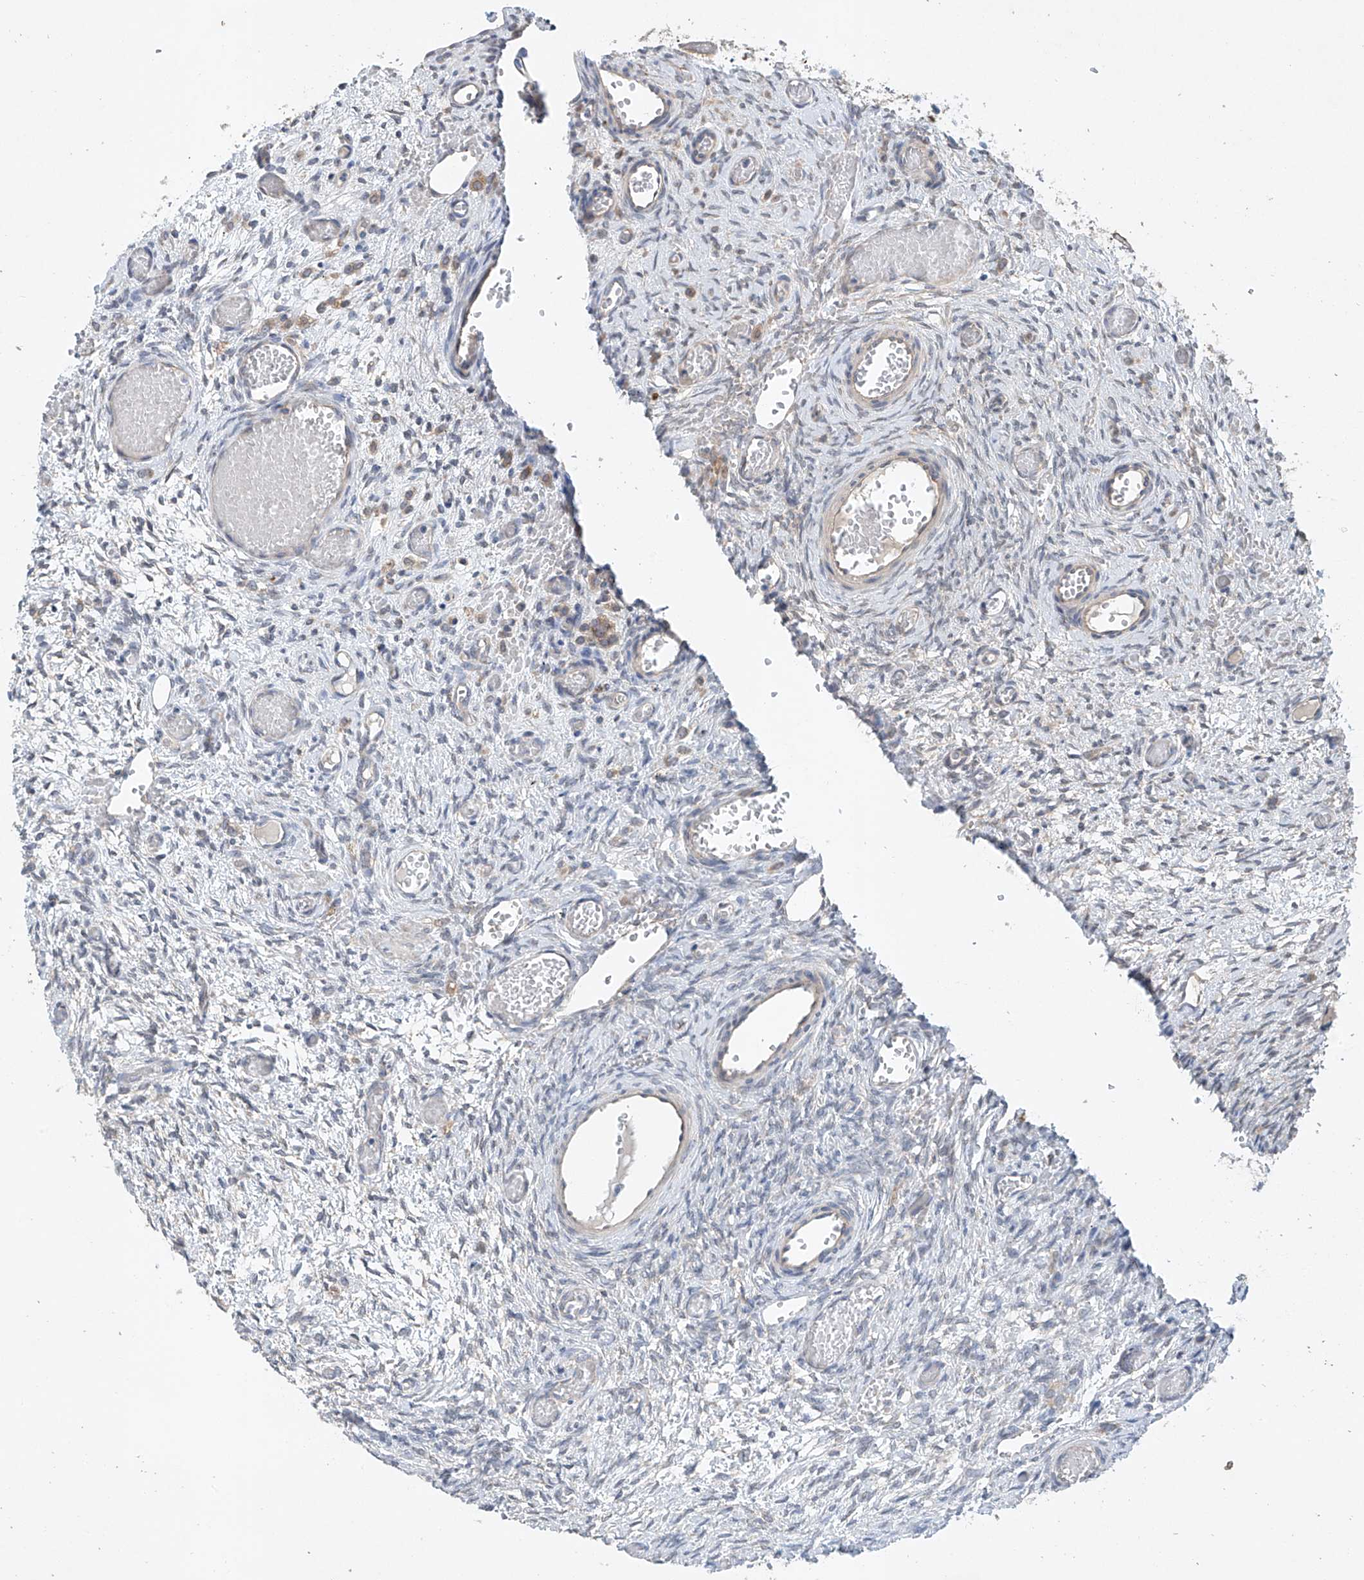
{"staining": {"intensity": "weak", "quantity": ">75%", "location": "cytoplasmic/membranous"}, "tissue": "ovary", "cell_type": "Follicle cells", "image_type": "normal", "snomed": [{"axis": "morphology", "description": "Adenocarcinoma, NOS"}, {"axis": "topography", "description": "Endometrium"}], "caption": "Immunohistochemical staining of benign ovary displays >75% levels of weak cytoplasmic/membranous protein staining in about >75% of follicle cells. (Stains: DAB in brown, nuclei in blue, Microscopy: brightfield microscopy at high magnification).", "gene": "CEP85L", "patient": {"sex": "female", "age": 32}}